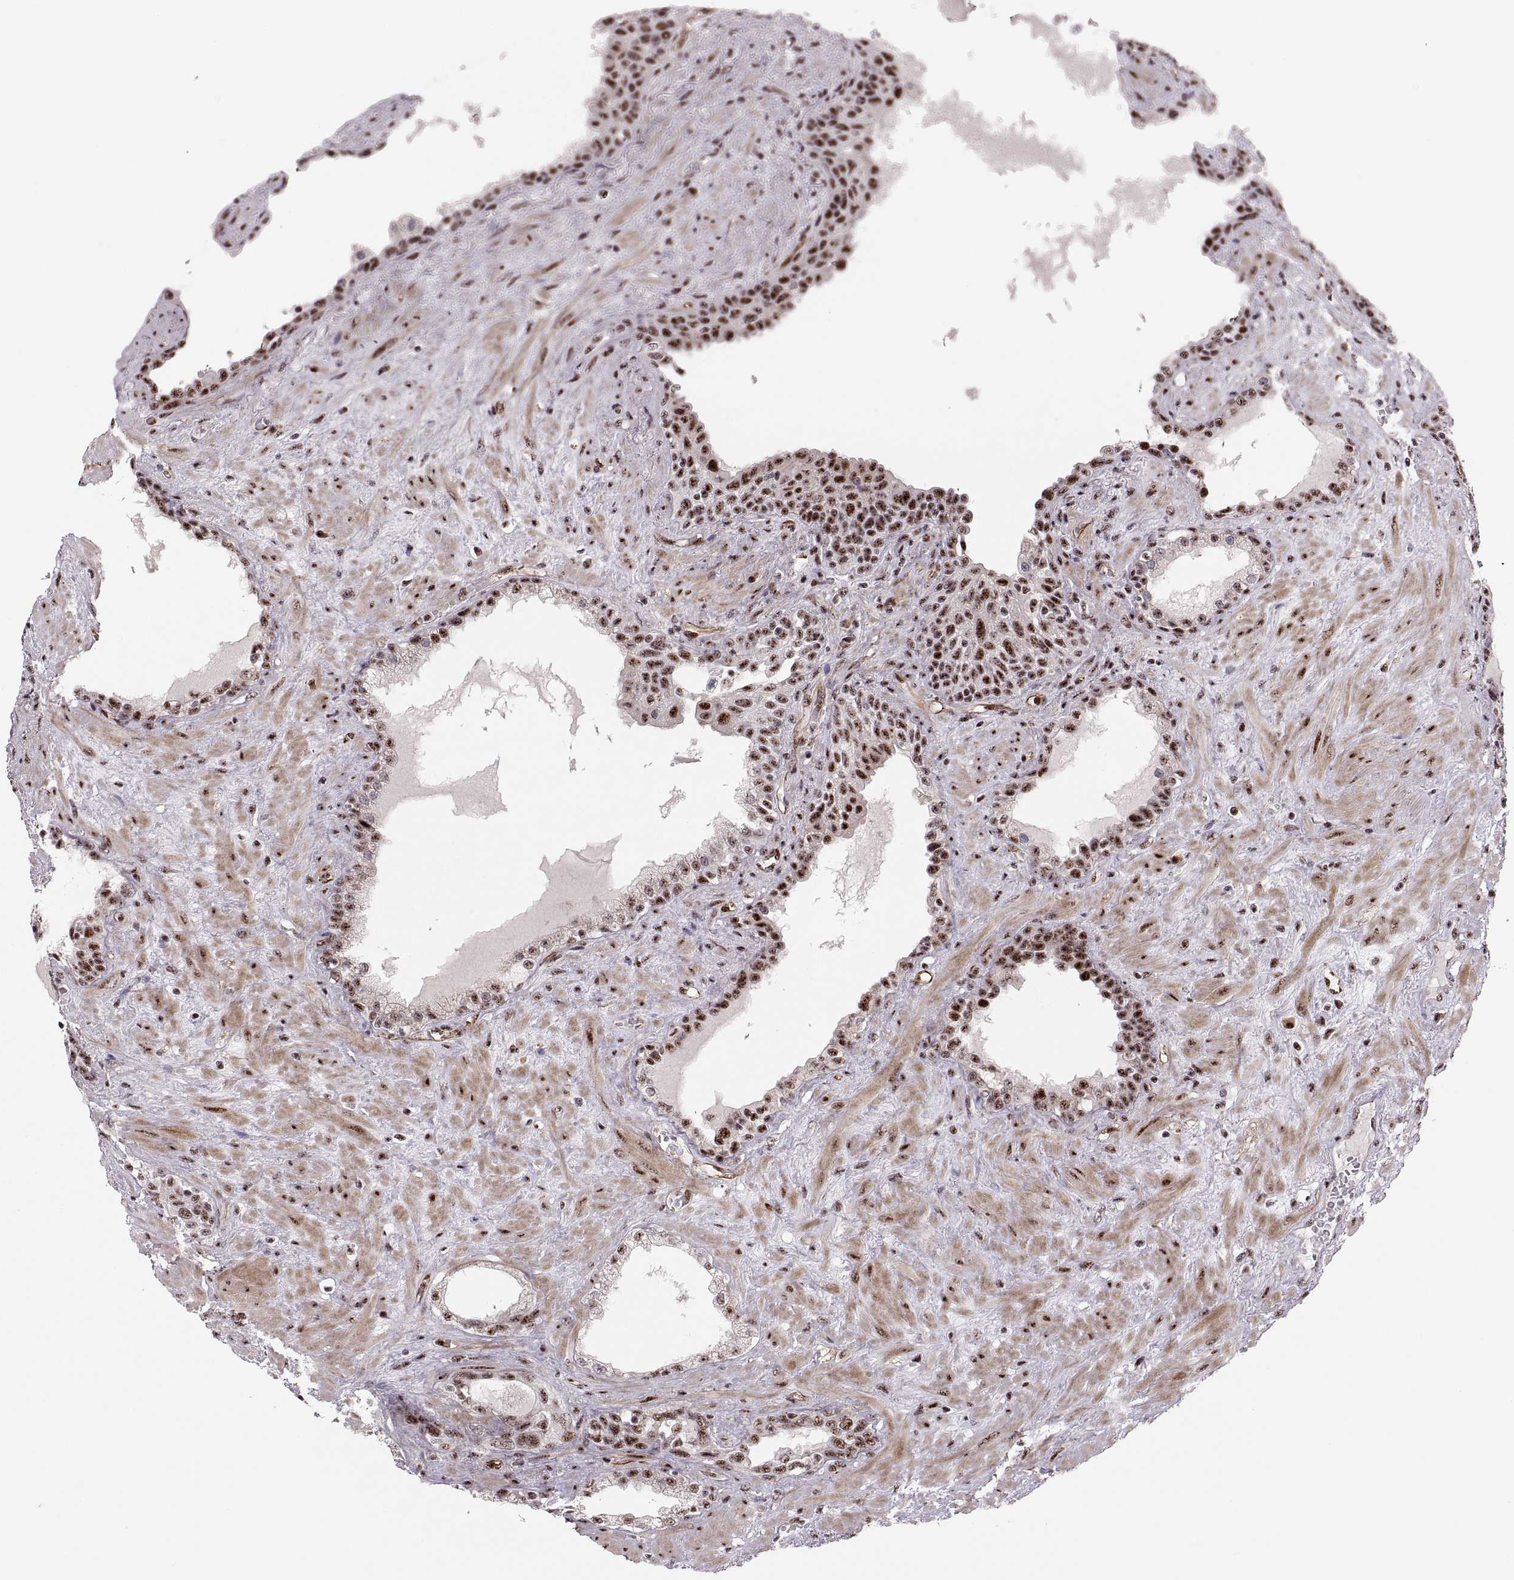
{"staining": {"intensity": "strong", "quantity": ">75%", "location": "nuclear"}, "tissue": "prostate", "cell_type": "Glandular cells", "image_type": "normal", "snomed": [{"axis": "morphology", "description": "Normal tissue, NOS"}, {"axis": "topography", "description": "Prostate"}], "caption": "High-magnification brightfield microscopy of benign prostate stained with DAB (brown) and counterstained with hematoxylin (blue). glandular cells exhibit strong nuclear expression is present in about>75% of cells.", "gene": "ZCCHC17", "patient": {"sex": "male", "age": 63}}